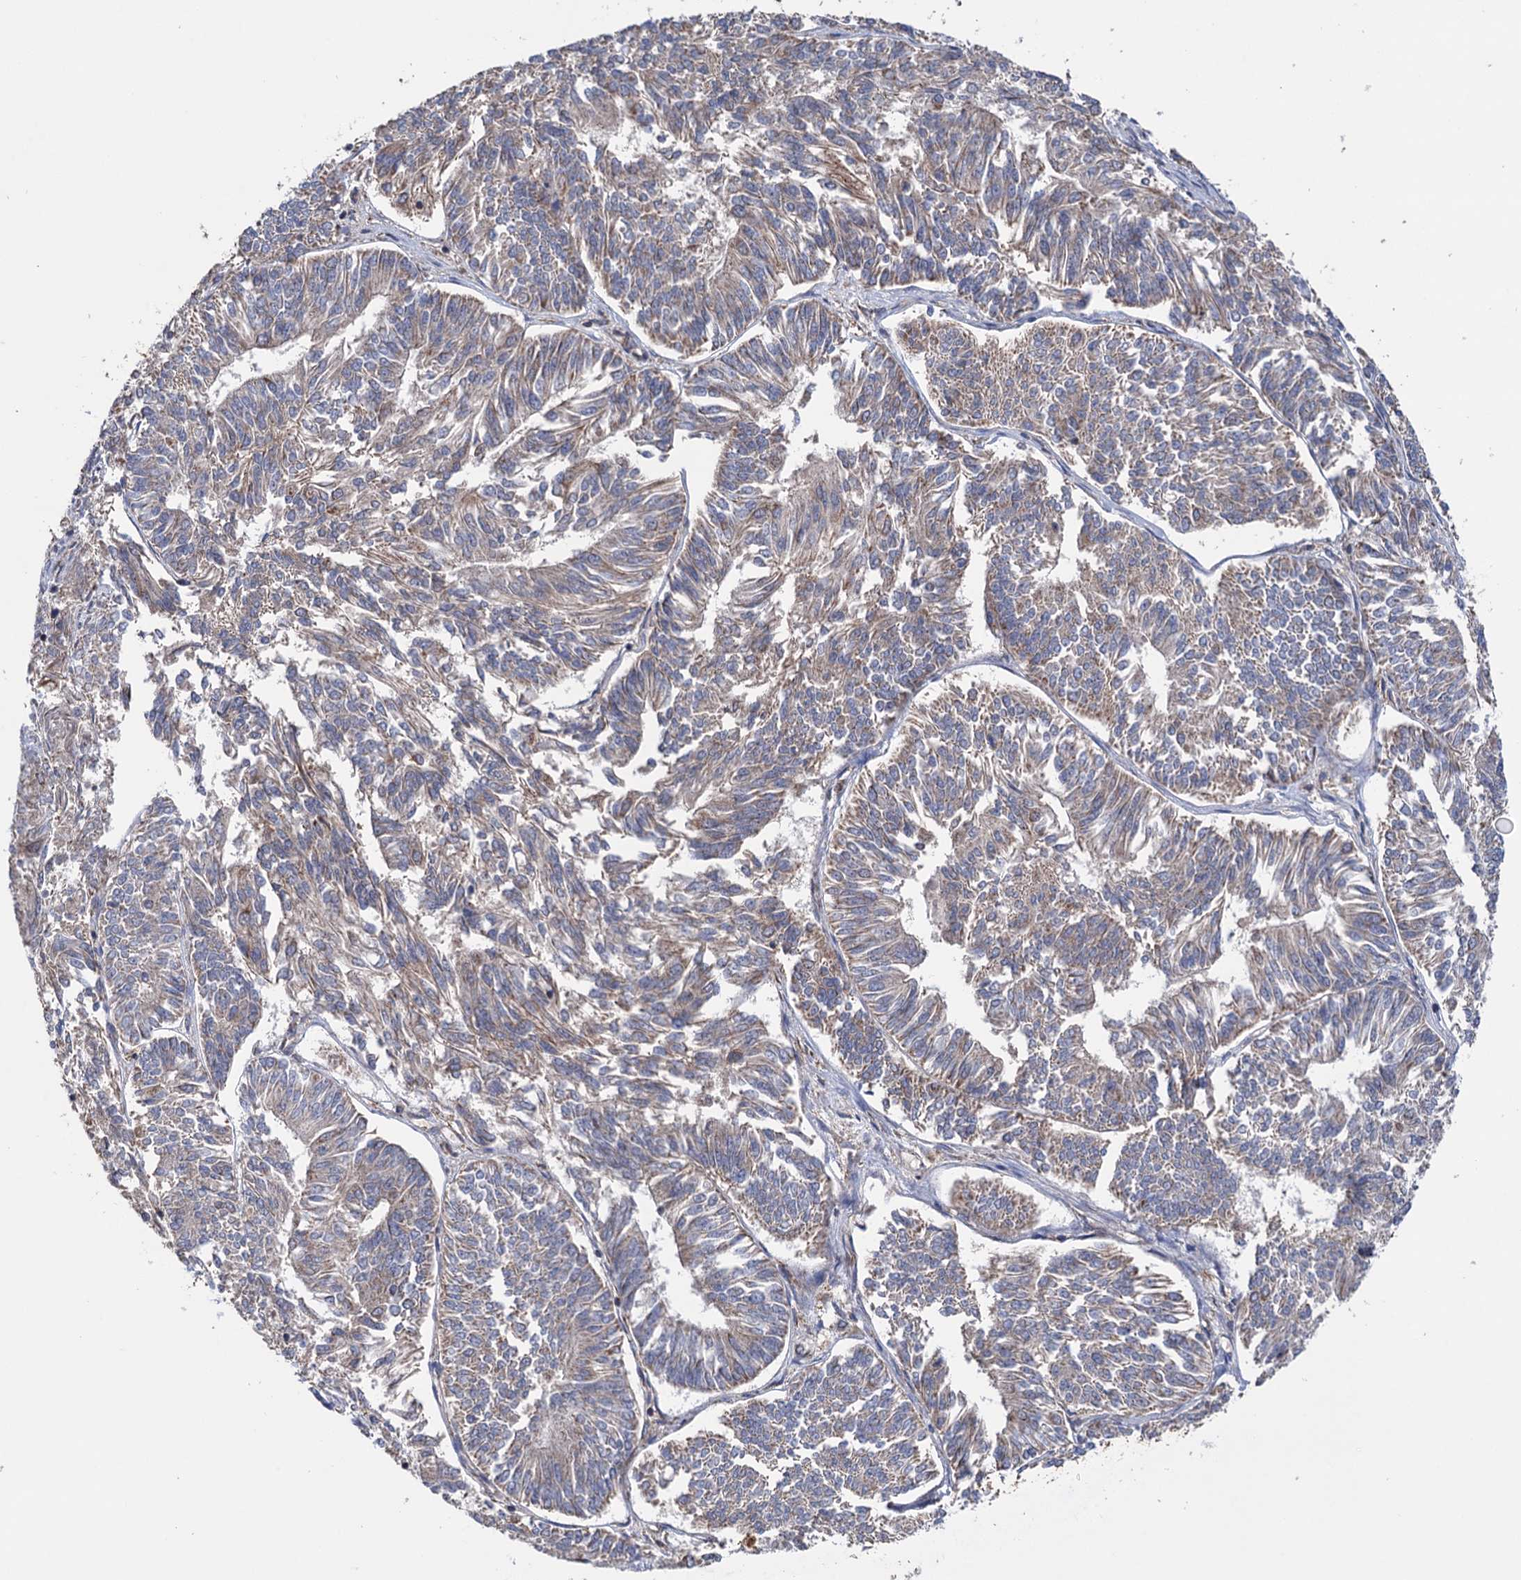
{"staining": {"intensity": "moderate", "quantity": "25%-75%", "location": "cytoplasmic/membranous"}, "tissue": "endometrial cancer", "cell_type": "Tumor cells", "image_type": "cancer", "snomed": [{"axis": "morphology", "description": "Adenocarcinoma, NOS"}, {"axis": "topography", "description": "Endometrium"}], "caption": "The photomicrograph reveals immunohistochemical staining of endometrial cancer (adenocarcinoma). There is moderate cytoplasmic/membranous expression is present in approximately 25%-75% of tumor cells.", "gene": "SUCLA2", "patient": {"sex": "female", "age": 58}}